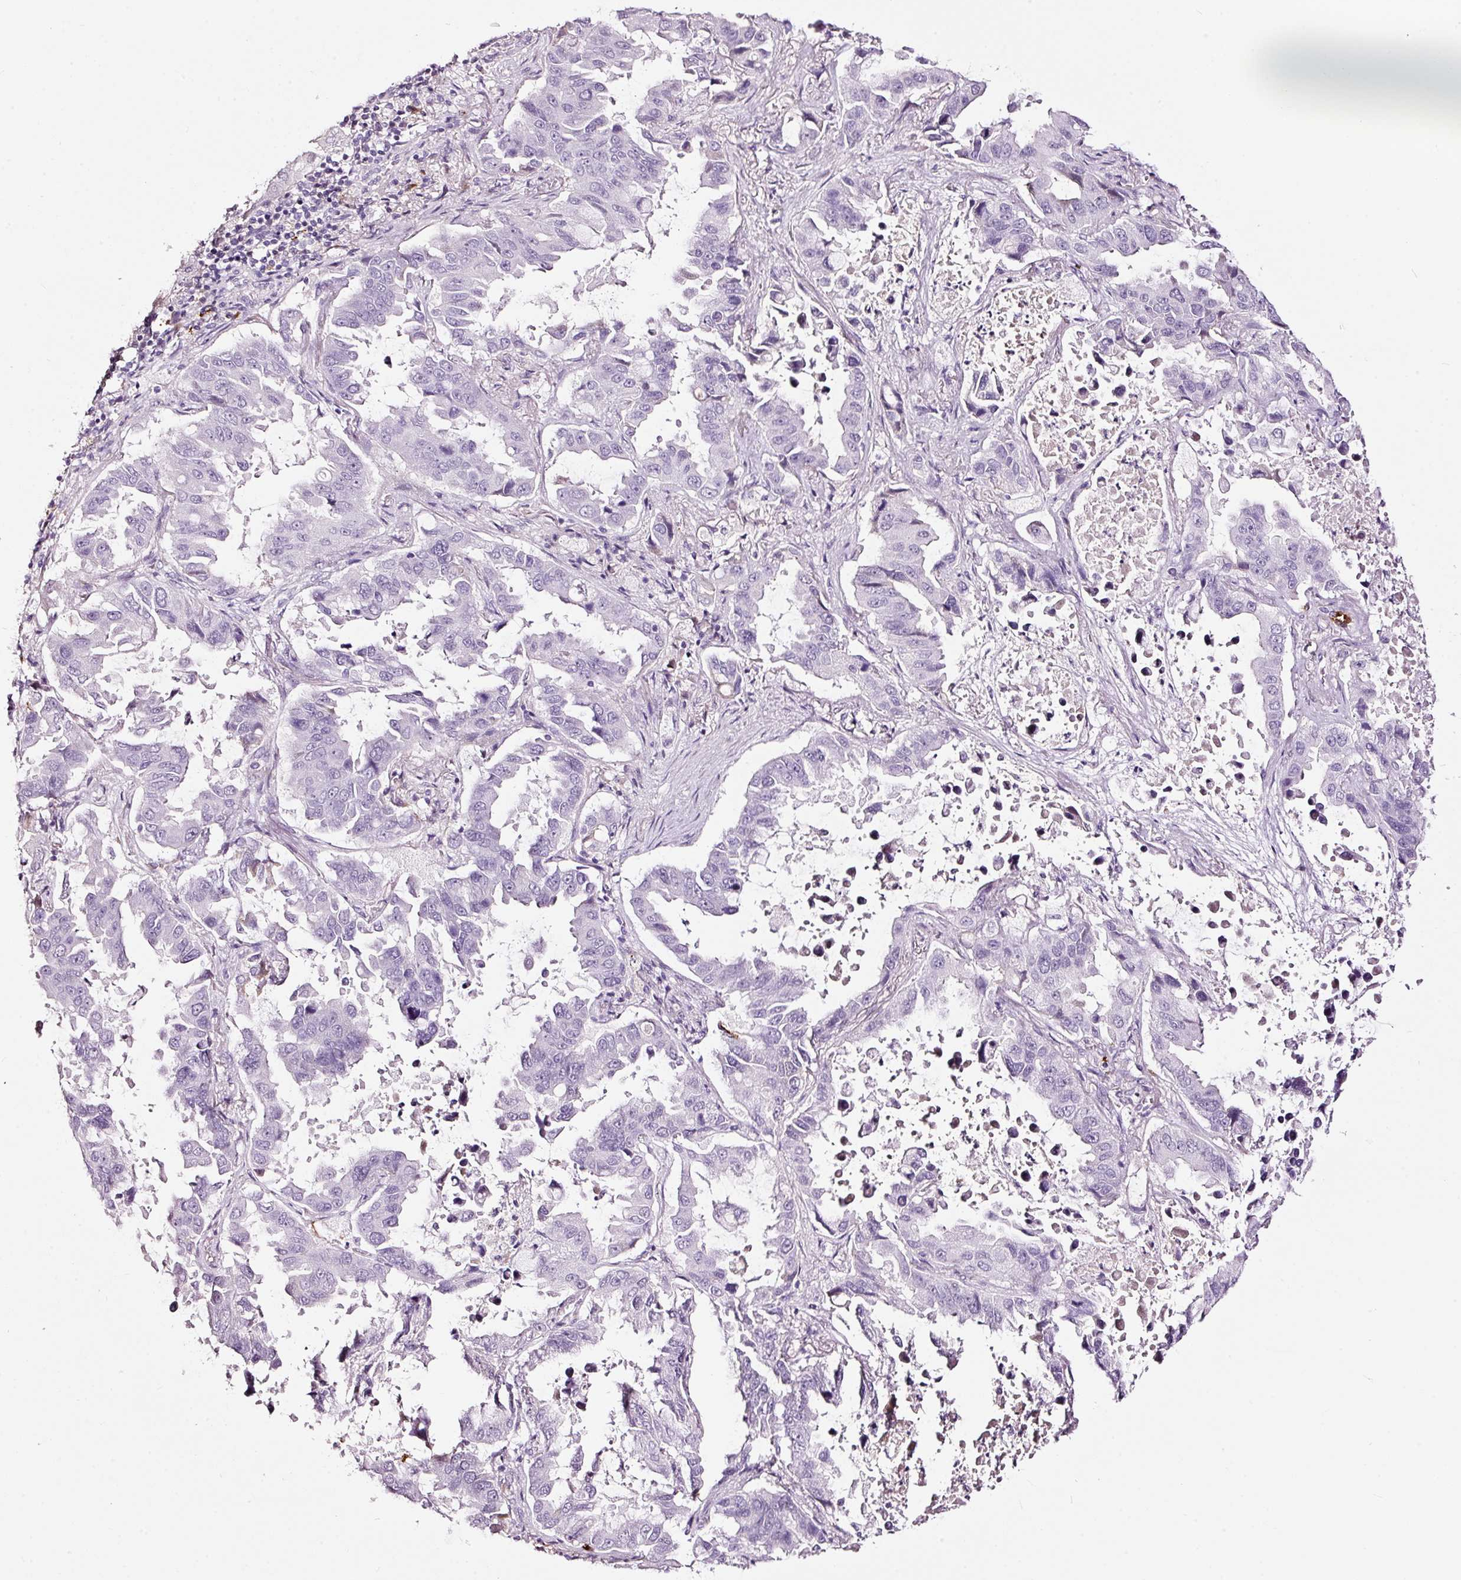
{"staining": {"intensity": "negative", "quantity": "none", "location": "none"}, "tissue": "lung cancer", "cell_type": "Tumor cells", "image_type": "cancer", "snomed": [{"axis": "morphology", "description": "Adenocarcinoma, NOS"}, {"axis": "topography", "description": "Lung"}], "caption": "Protein analysis of adenocarcinoma (lung) shows no significant positivity in tumor cells.", "gene": "LAMP3", "patient": {"sex": "male", "age": 64}}